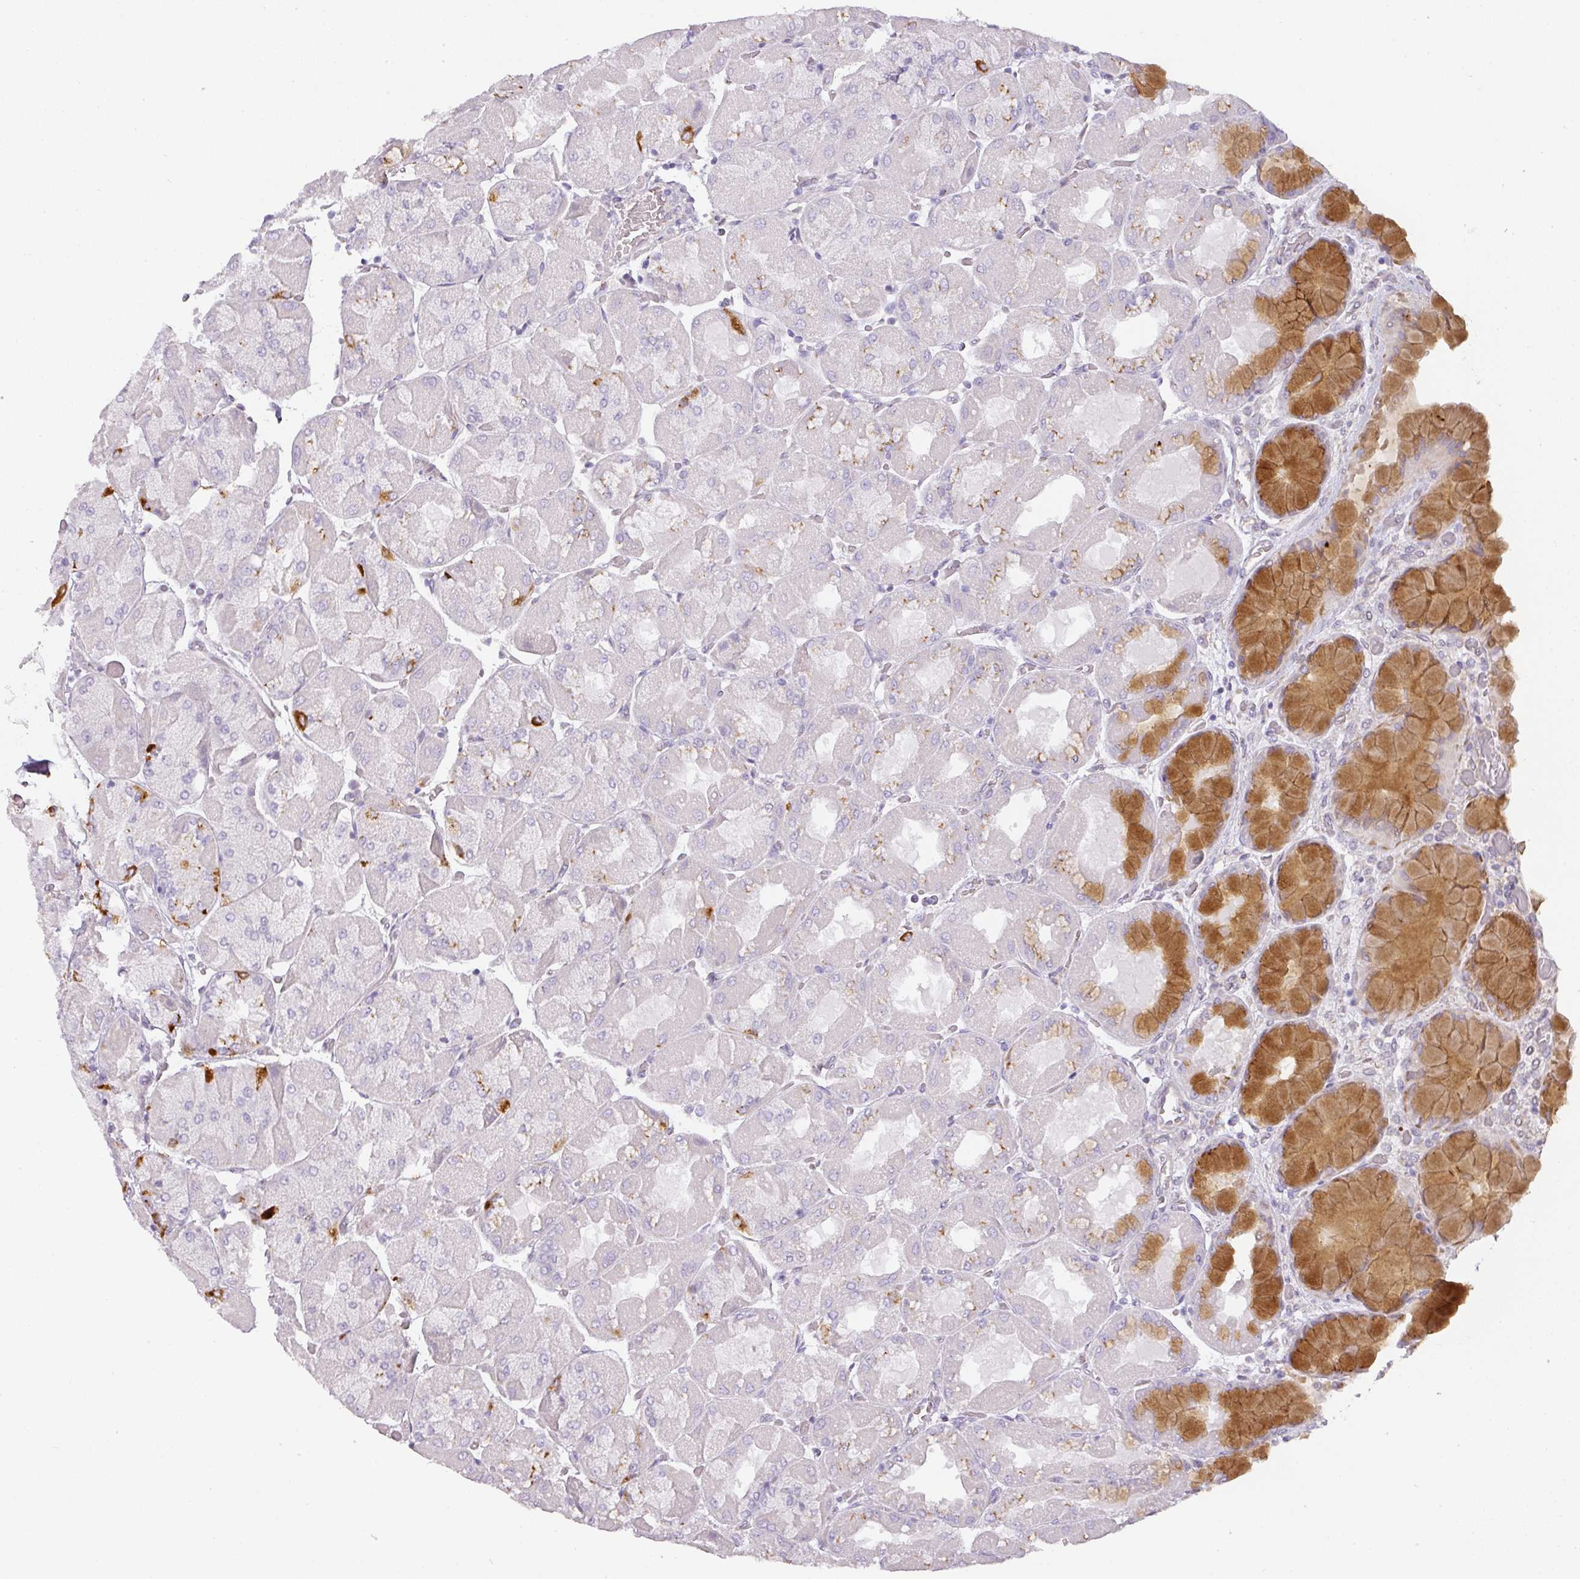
{"staining": {"intensity": "moderate", "quantity": "25%-75%", "location": "cytoplasmic/membranous"}, "tissue": "stomach", "cell_type": "Glandular cells", "image_type": "normal", "snomed": [{"axis": "morphology", "description": "Normal tissue, NOS"}, {"axis": "topography", "description": "Stomach"}], "caption": "Protein staining of benign stomach shows moderate cytoplasmic/membranous expression in approximately 25%-75% of glandular cells. The staining was performed using DAB (3,3'-diaminobenzidine) to visualize the protein expression in brown, while the nuclei were stained in blue with hematoxylin (Magnification: 20x).", "gene": "ATP8B2", "patient": {"sex": "female", "age": 61}}